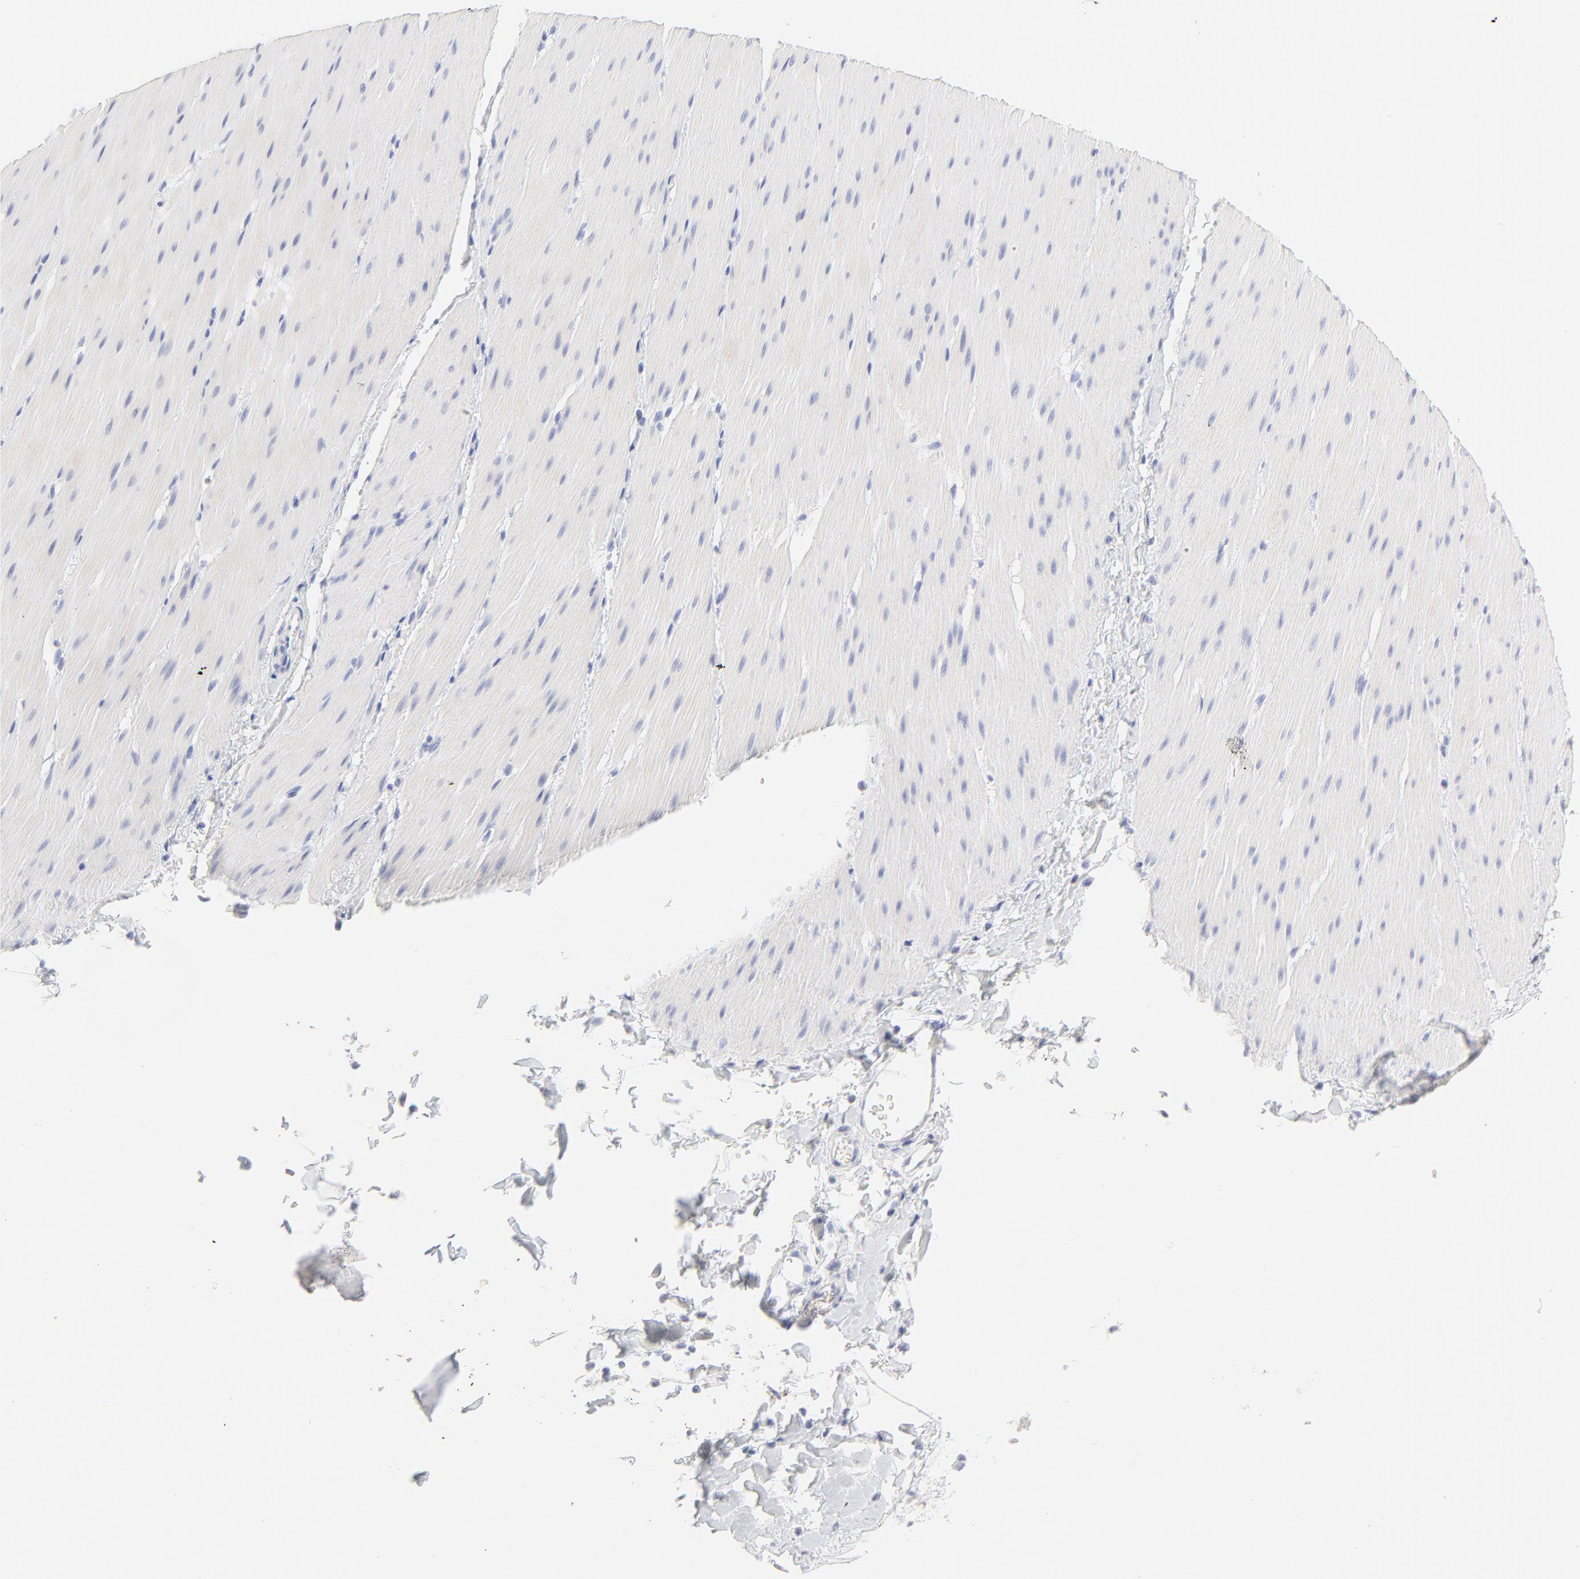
{"staining": {"intensity": "negative", "quantity": "none", "location": "none"}, "tissue": "smooth muscle", "cell_type": "Smooth muscle cells", "image_type": "normal", "snomed": [{"axis": "morphology", "description": "Normal tissue, NOS"}, {"axis": "topography", "description": "Smooth muscle"}, {"axis": "topography", "description": "Colon"}], "caption": "DAB (3,3'-diaminobenzidine) immunohistochemical staining of normal smooth muscle exhibits no significant staining in smooth muscle cells.", "gene": "ELF3", "patient": {"sex": "male", "age": 67}}